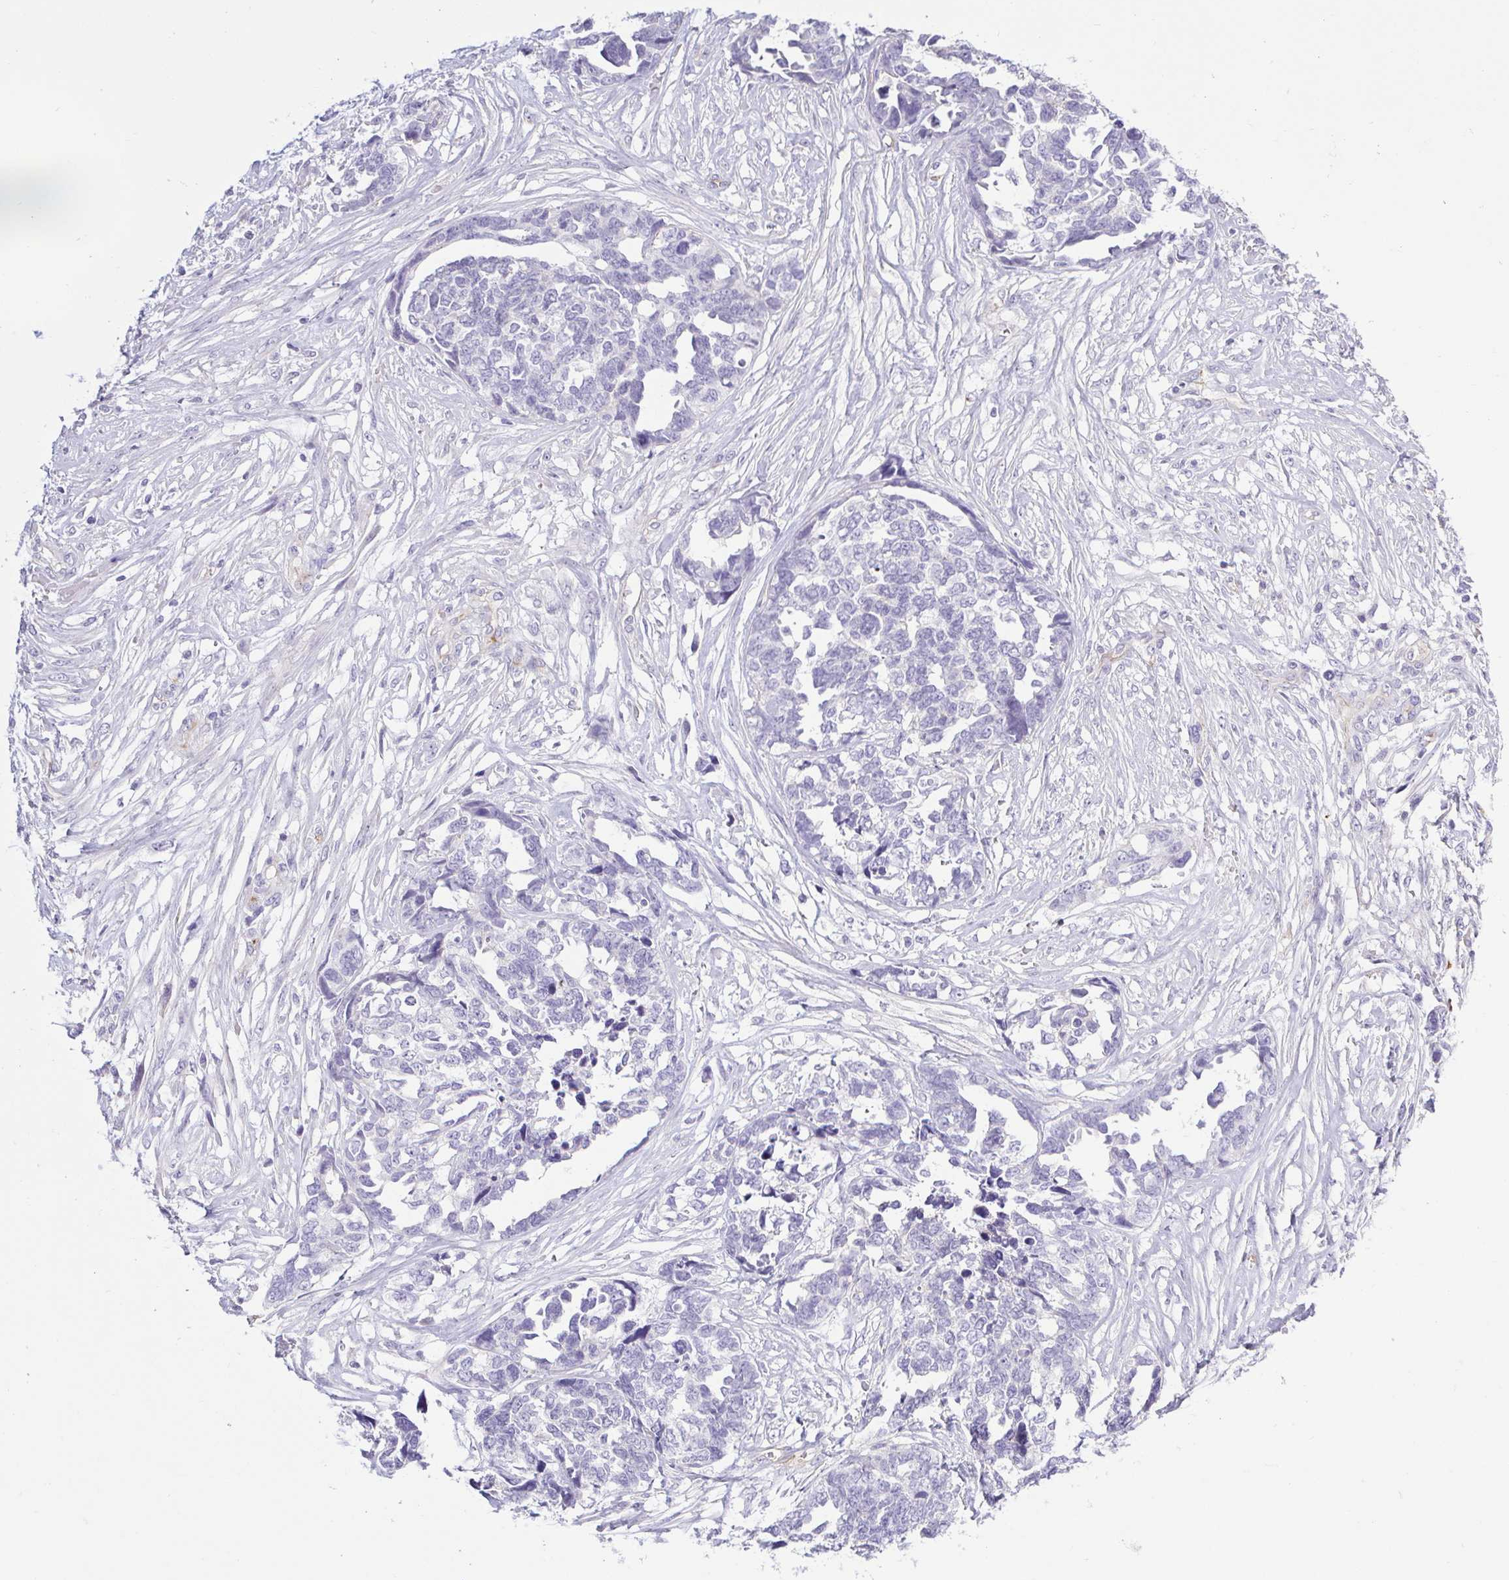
{"staining": {"intensity": "negative", "quantity": "none", "location": "none"}, "tissue": "ovarian cancer", "cell_type": "Tumor cells", "image_type": "cancer", "snomed": [{"axis": "morphology", "description": "Cystadenocarcinoma, serous, NOS"}, {"axis": "topography", "description": "Ovary"}], "caption": "Immunohistochemistry (IHC) of human ovarian cancer demonstrates no expression in tumor cells.", "gene": "BCAS1", "patient": {"sex": "female", "age": 69}}